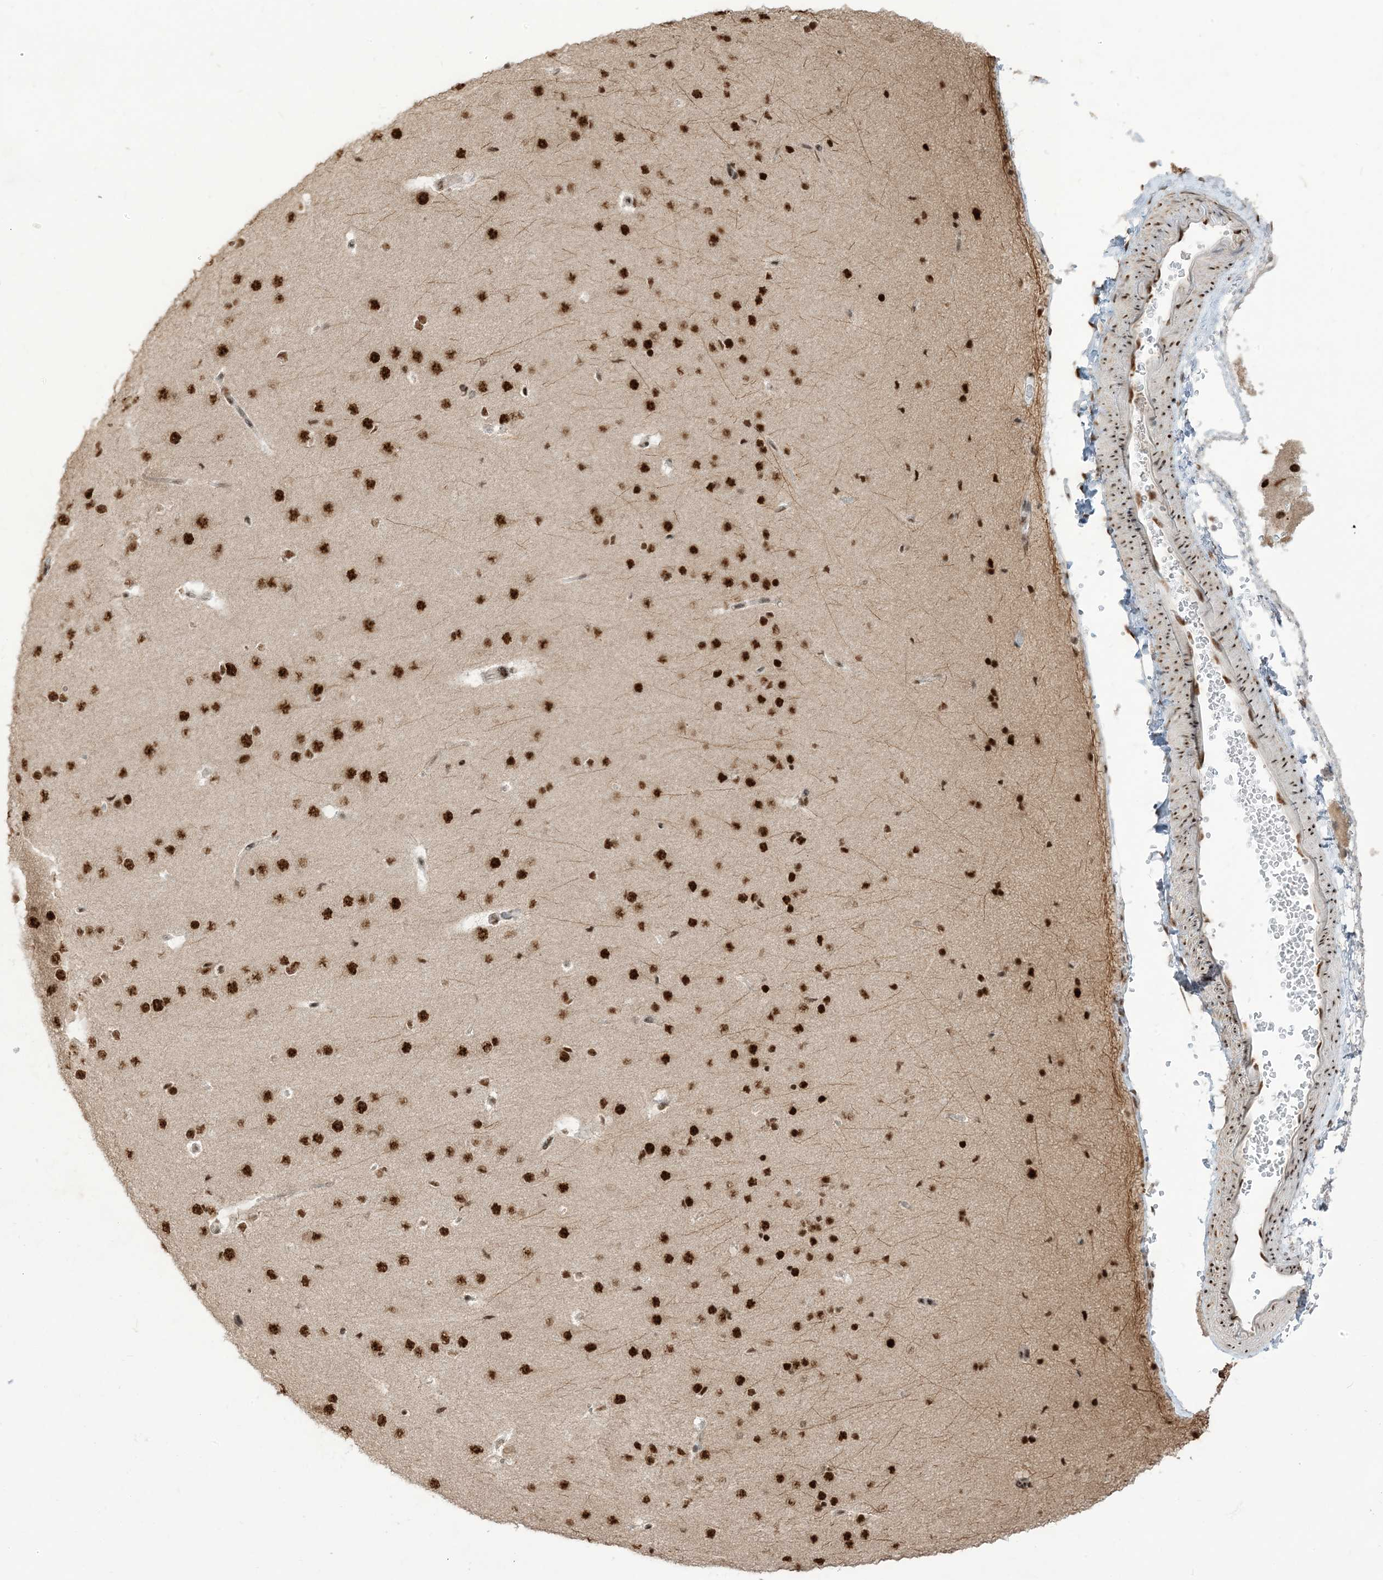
{"staining": {"intensity": "strong", "quantity": ">75%", "location": "nuclear"}, "tissue": "cerebral cortex", "cell_type": "Endothelial cells", "image_type": "normal", "snomed": [{"axis": "morphology", "description": "Normal tissue, NOS"}, {"axis": "morphology", "description": "Developmental malformation"}, {"axis": "topography", "description": "Cerebral cortex"}], "caption": "IHC image of normal cerebral cortex: cerebral cortex stained using immunohistochemistry (IHC) displays high levels of strong protein expression localized specifically in the nuclear of endothelial cells, appearing as a nuclear brown color.", "gene": "ARGLU1", "patient": {"sex": "female", "age": 30}}